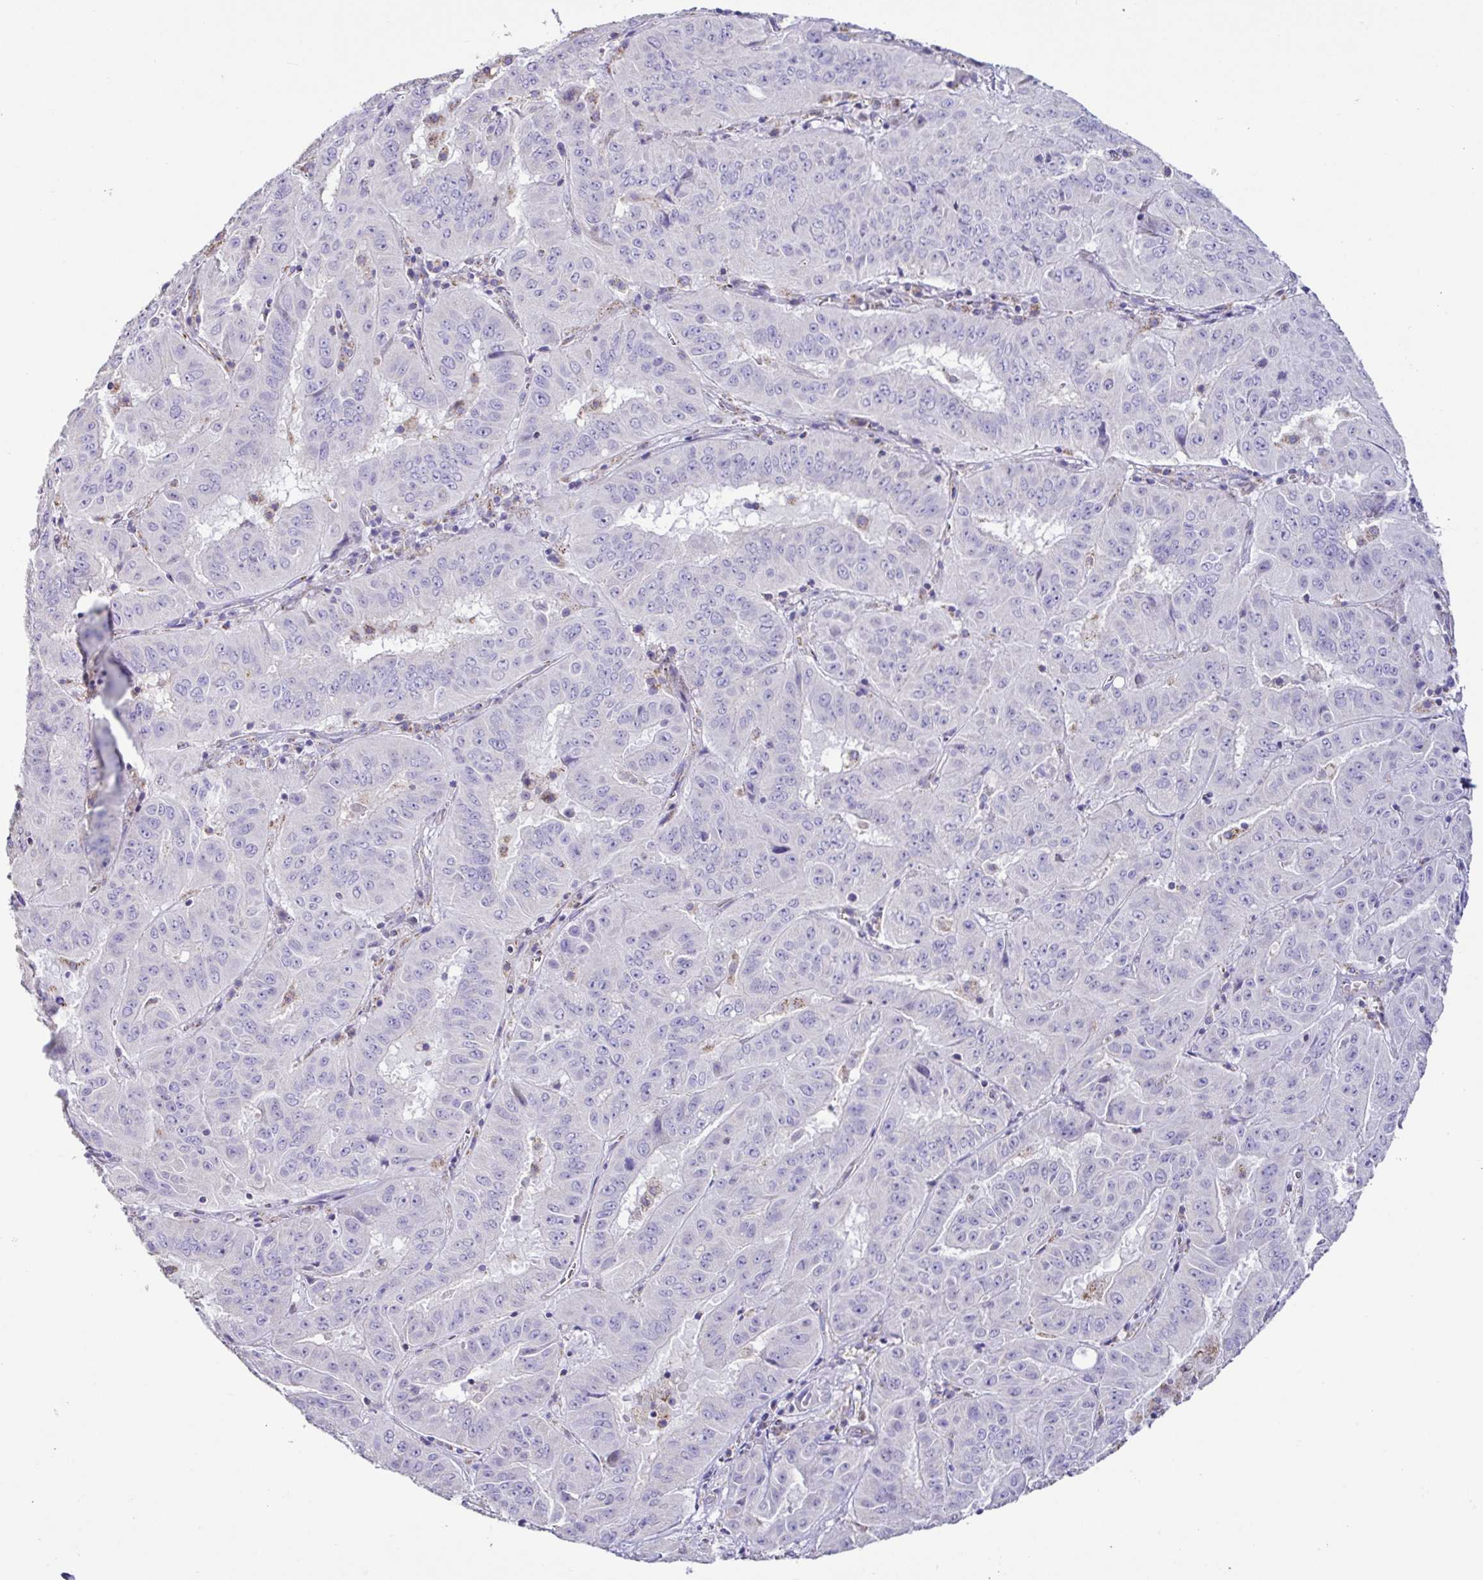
{"staining": {"intensity": "negative", "quantity": "none", "location": "none"}, "tissue": "pancreatic cancer", "cell_type": "Tumor cells", "image_type": "cancer", "snomed": [{"axis": "morphology", "description": "Adenocarcinoma, NOS"}, {"axis": "topography", "description": "Pancreas"}], "caption": "High magnification brightfield microscopy of adenocarcinoma (pancreatic) stained with DAB (3,3'-diaminobenzidine) (brown) and counterstained with hematoxylin (blue): tumor cells show no significant positivity.", "gene": "DOK7", "patient": {"sex": "male", "age": 63}}